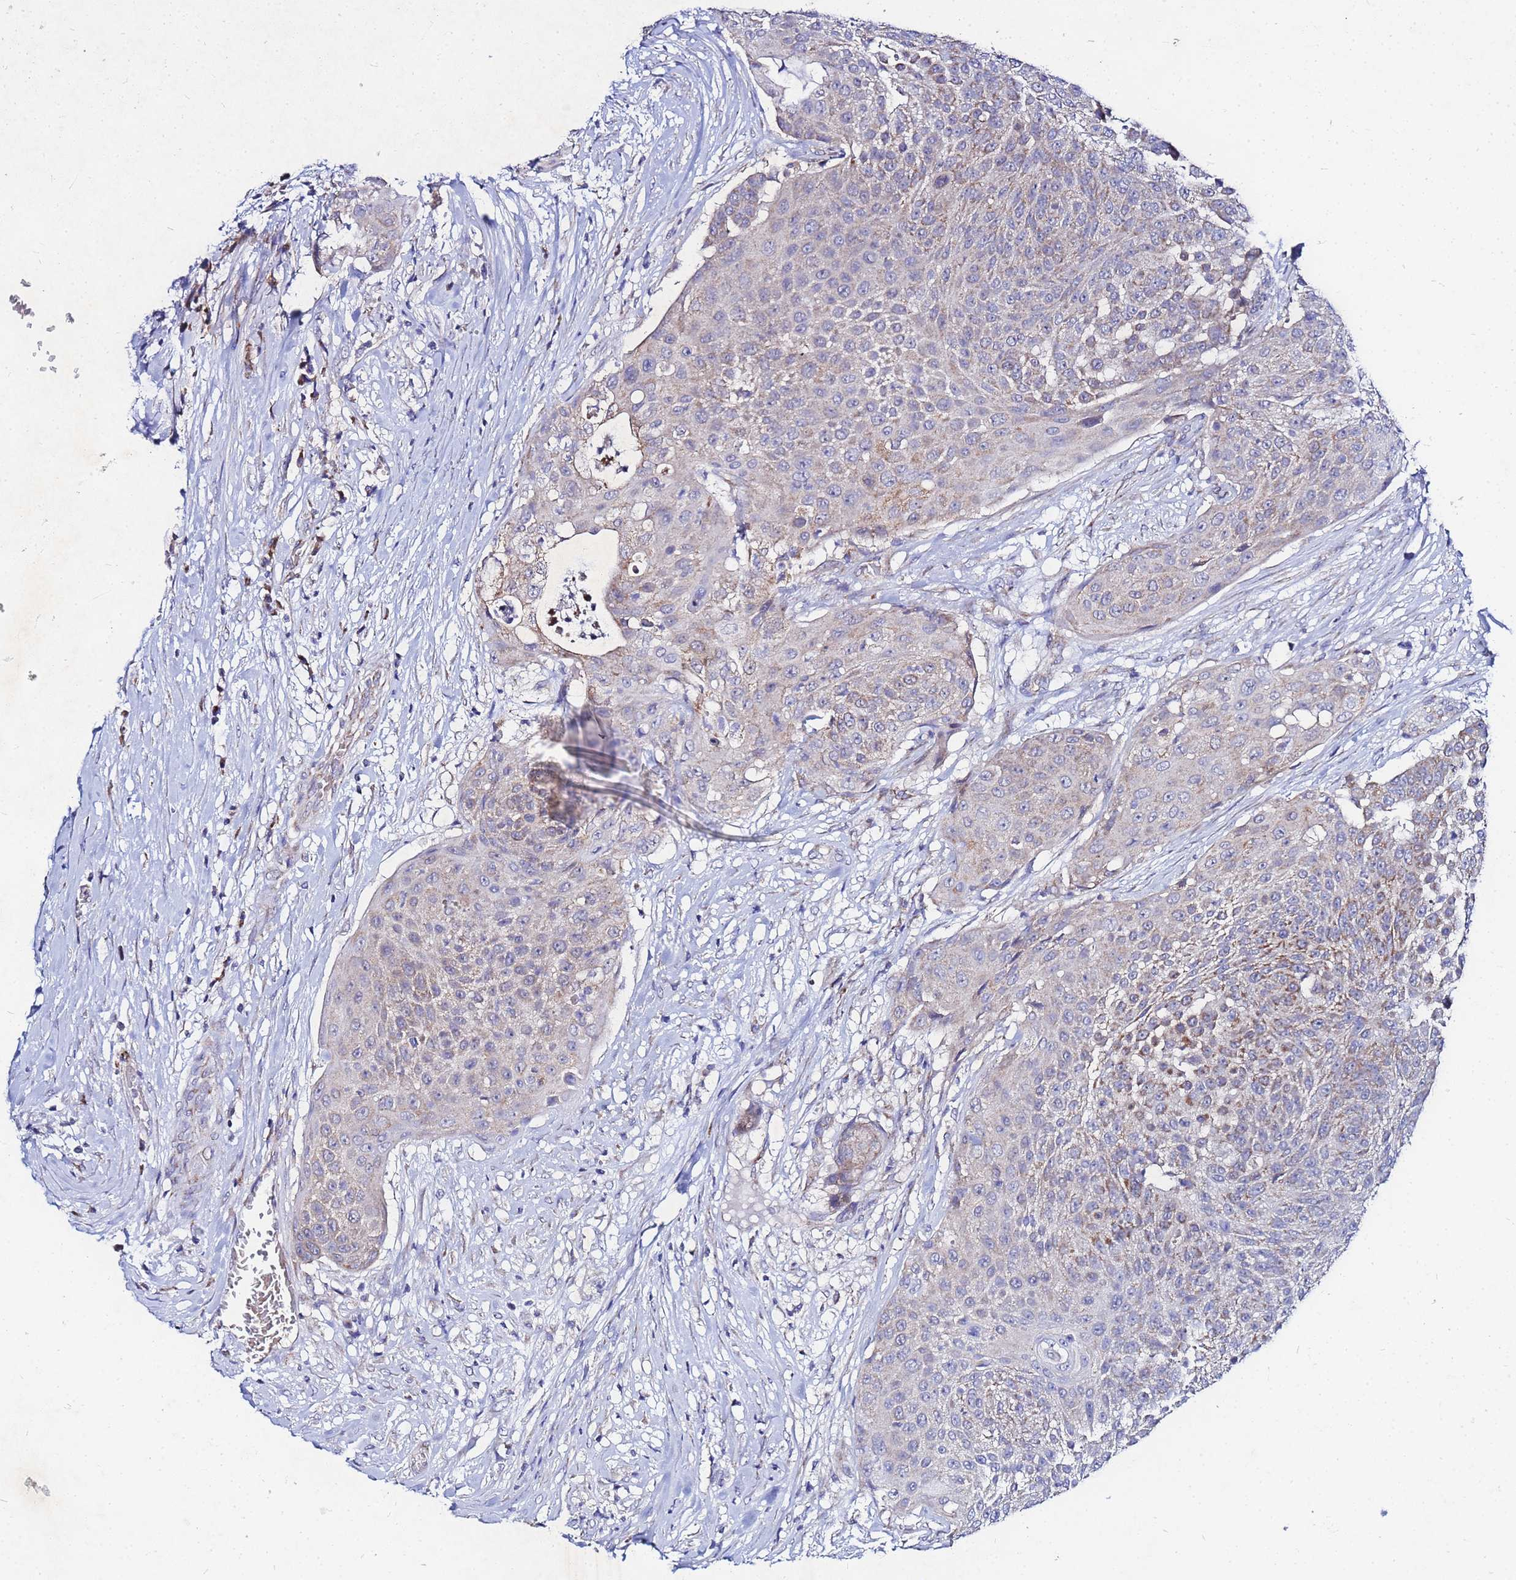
{"staining": {"intensity": "moderate", "quantity": "<25%", "location": "cytoplasmic/membranous"}, "tissue": "urothelial cancer", "cell_type": "Tumor cells", "image_type": "cancer", "snomed": [{"axis": "morphology", "description": "Urothelial carcinoma, High grade"}, {"axis": "topography", "description": "Urinary bladder"}], "caption": "This histopathology image displays IHC staining of urothelial carcinoma (high-grade), with low moderate cytoplasmic/membranous staining in about <25% of tumor cells.", "gene": "FAHD2A", "patient": {"sex": "female", "age": 63}}